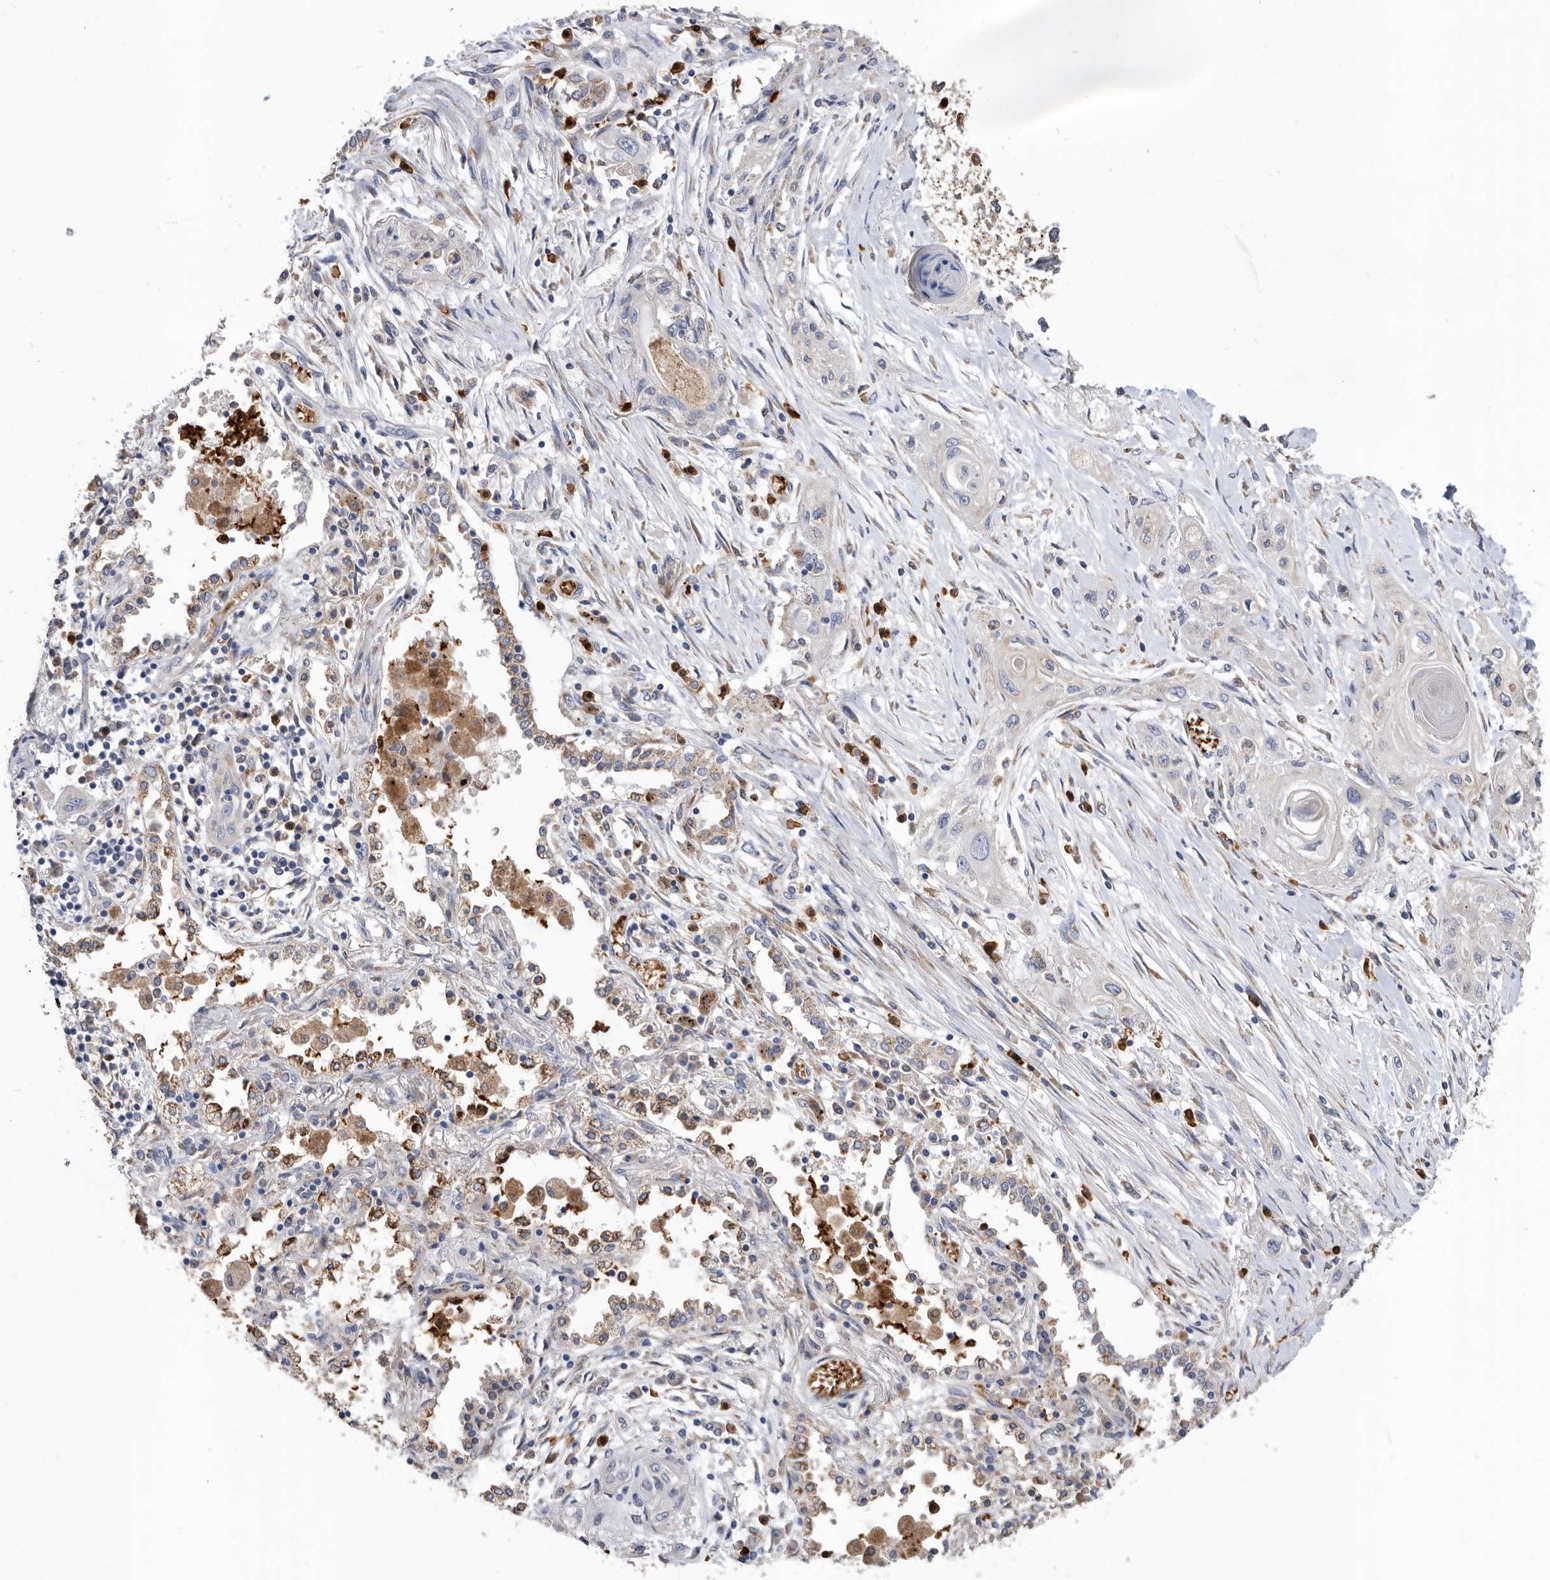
{"staining": {"intensity": "negative", "quantity": "none", "location": "none"}, "tissue": "lung cancer", "cell_type": "Tumor cells", "image_type": "cancer", "snomed": [{"axis": "morphology", "description": "Squamous cell carcinoma, NOS"}, {"axis": "topography", "description": "Lung"}], "caption": "DAB (3,3'-diaminobenzidine) immunohistochemical staining of human lung cancer (squamous cell carcinoma) exhibits no significant staining in tumor cells.", "gene": "CRISPLD2", "patient": {"sex": "female", "age": 47}}